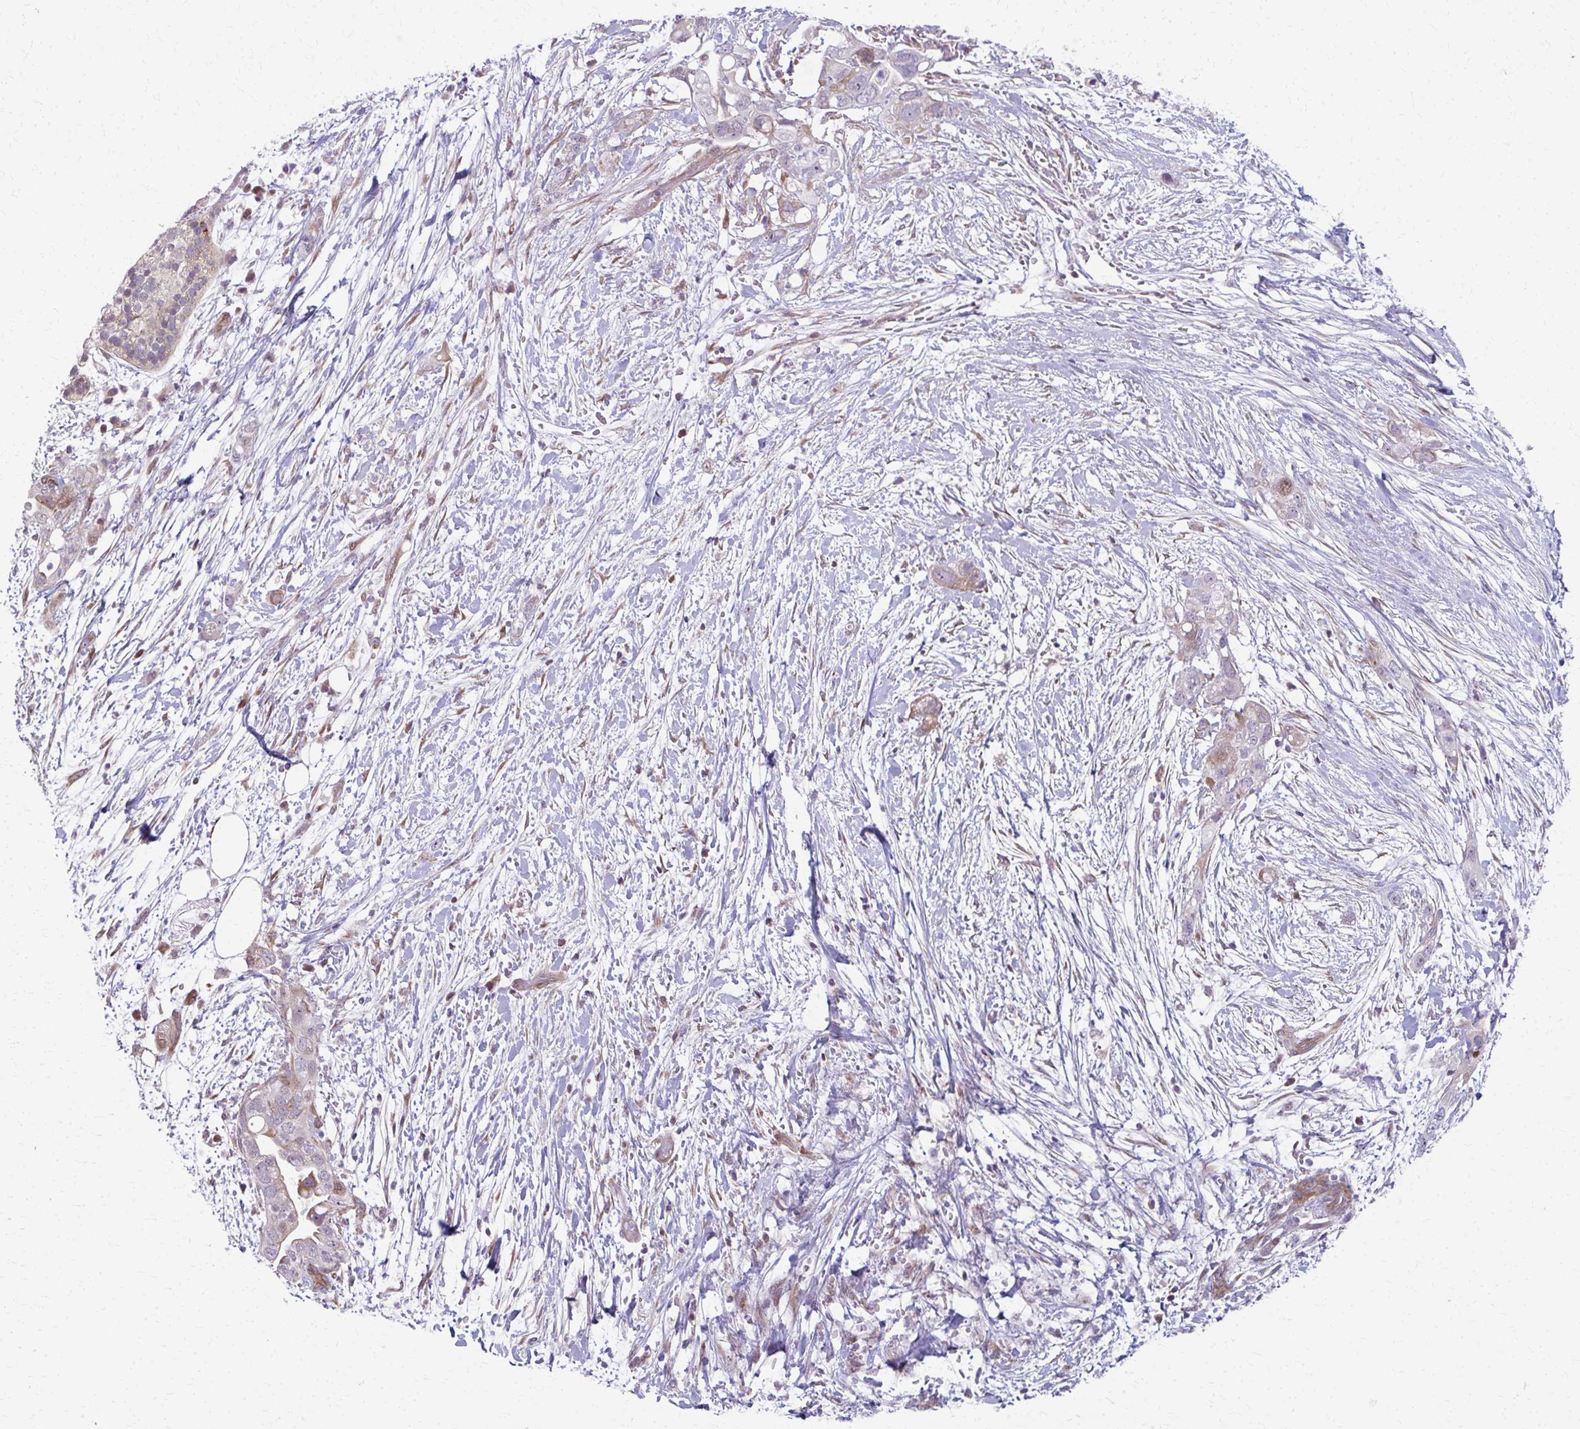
{"staining": {"intensity": "weak", "quantity": "25%-75%", "location": "cytoplasmic/membranous,nuclear"}, "tissue": "pancreatic cancer", "cell_type": "Tumor cells", "image_type": "cancer", "snomed": [{"axis": "morphology", "description": "Adenocarcinoma, NOS"}, {"axis": "topography", "description": "Pancreas"}], "caption": "Immunohistochemical staining of pancreatic cancer exhibits low levels of weak cytoplasmic/membranous and nuclear protein expression in about 25%-75% of tumor cells. (Stains: DAB (3,3'-diaminobenzidine) in brown, nuclei in blue, Microscopy: brightfield microscopy at high magnification).", "gene": "MAF1", "patient": {"sex": "female", "age": 72}}